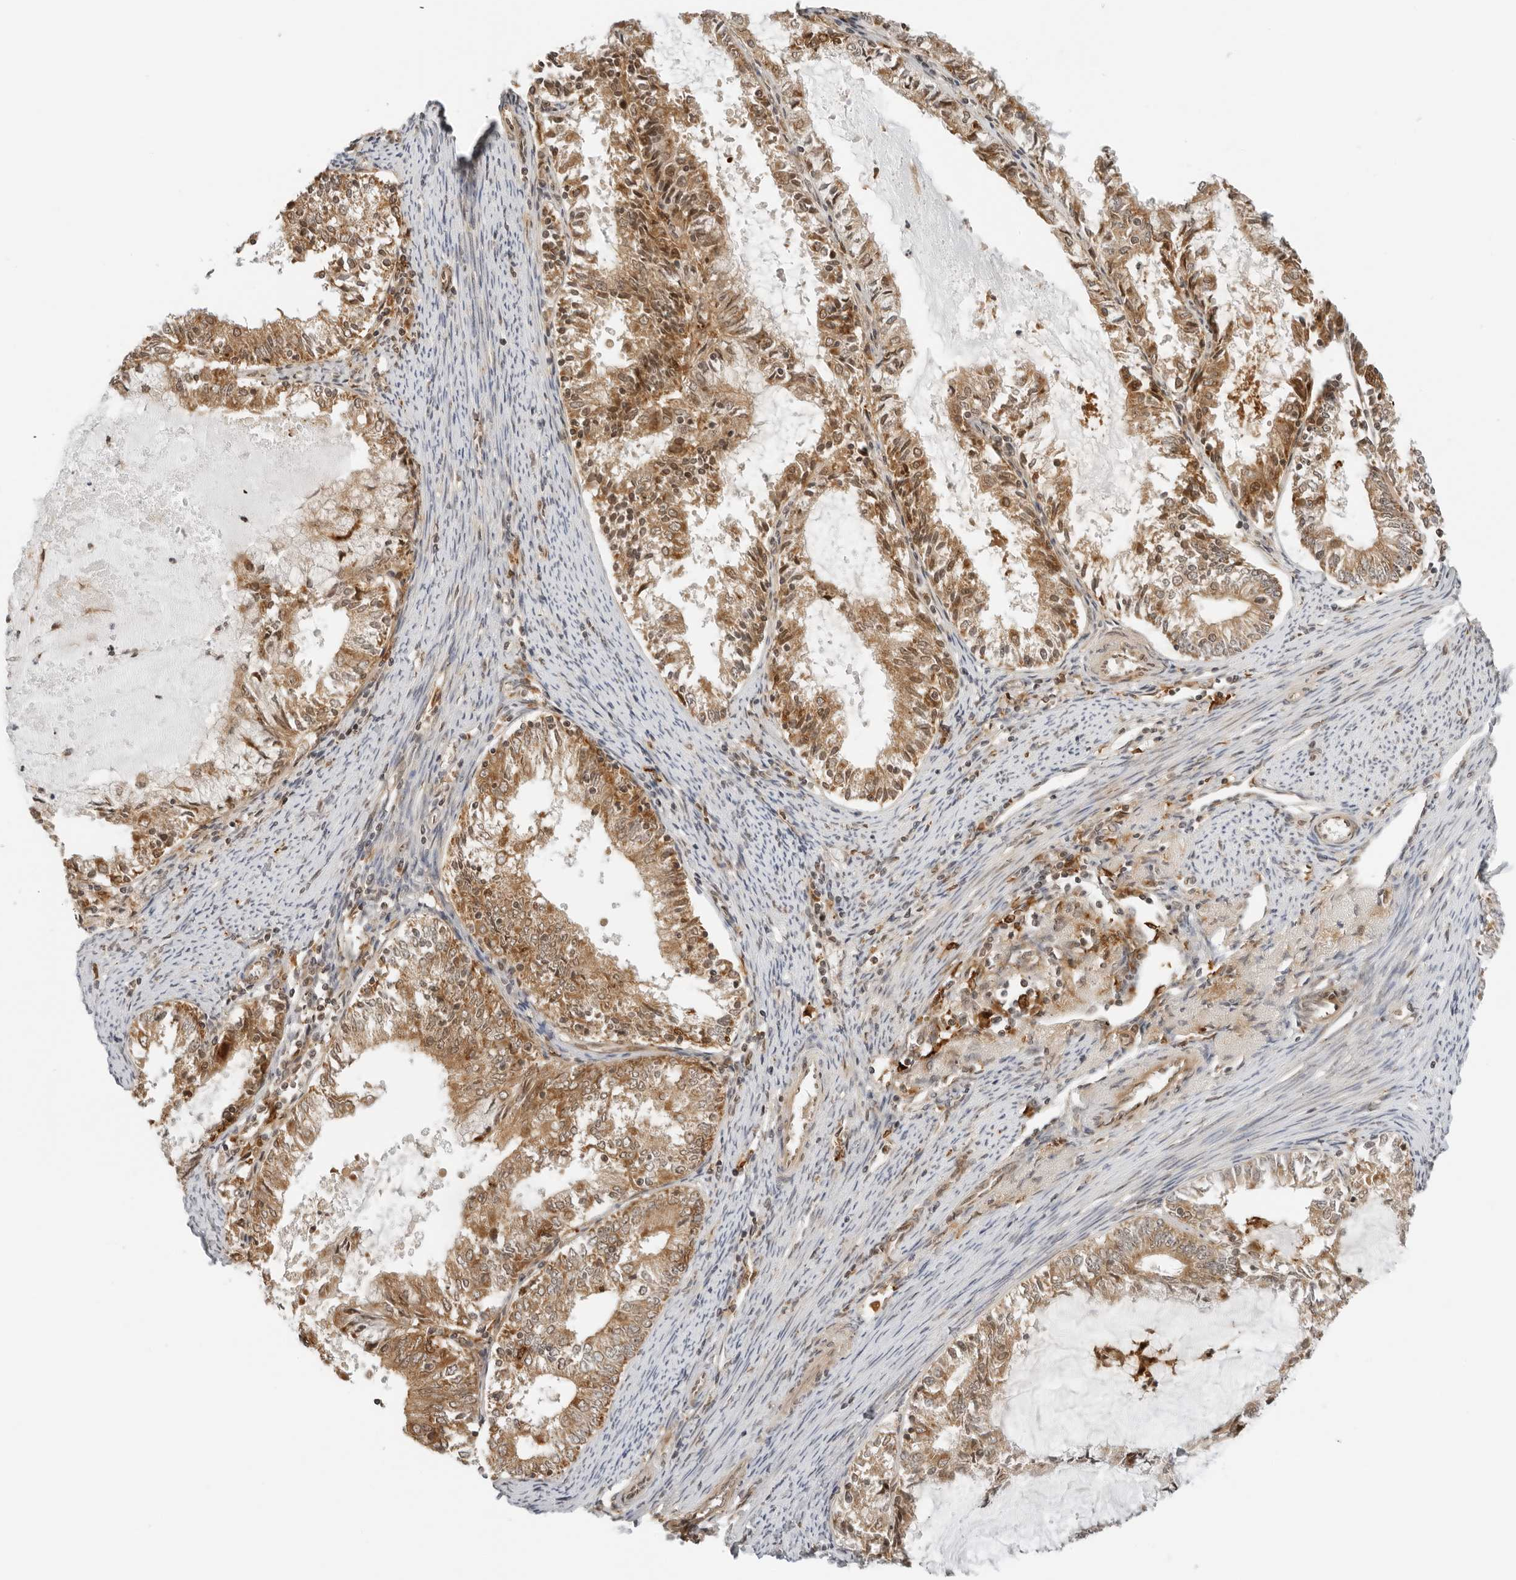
{"staining": {"intensity": "moderate", "quantity": ">75%", "location": "cytoplasmic/membranous"}, "tissue": "endometrial cancer", "cell_type": "Tumor cells", "image_type": "cancer", "snomed": [{"axis": "morphology", "description": "Adenocarcinoma, NOS"}, {"axis": "topography", "description": "Endometrium"}], "caption": "Immunohistochemical staining of endometrial adenocarcinoma shows medium levels of moderate cytoplasmic/membranous protein expression in approximately >75% of tumor cells.", "gene": "RC3H1", "patient": {"sex": "female", "age": 57}}